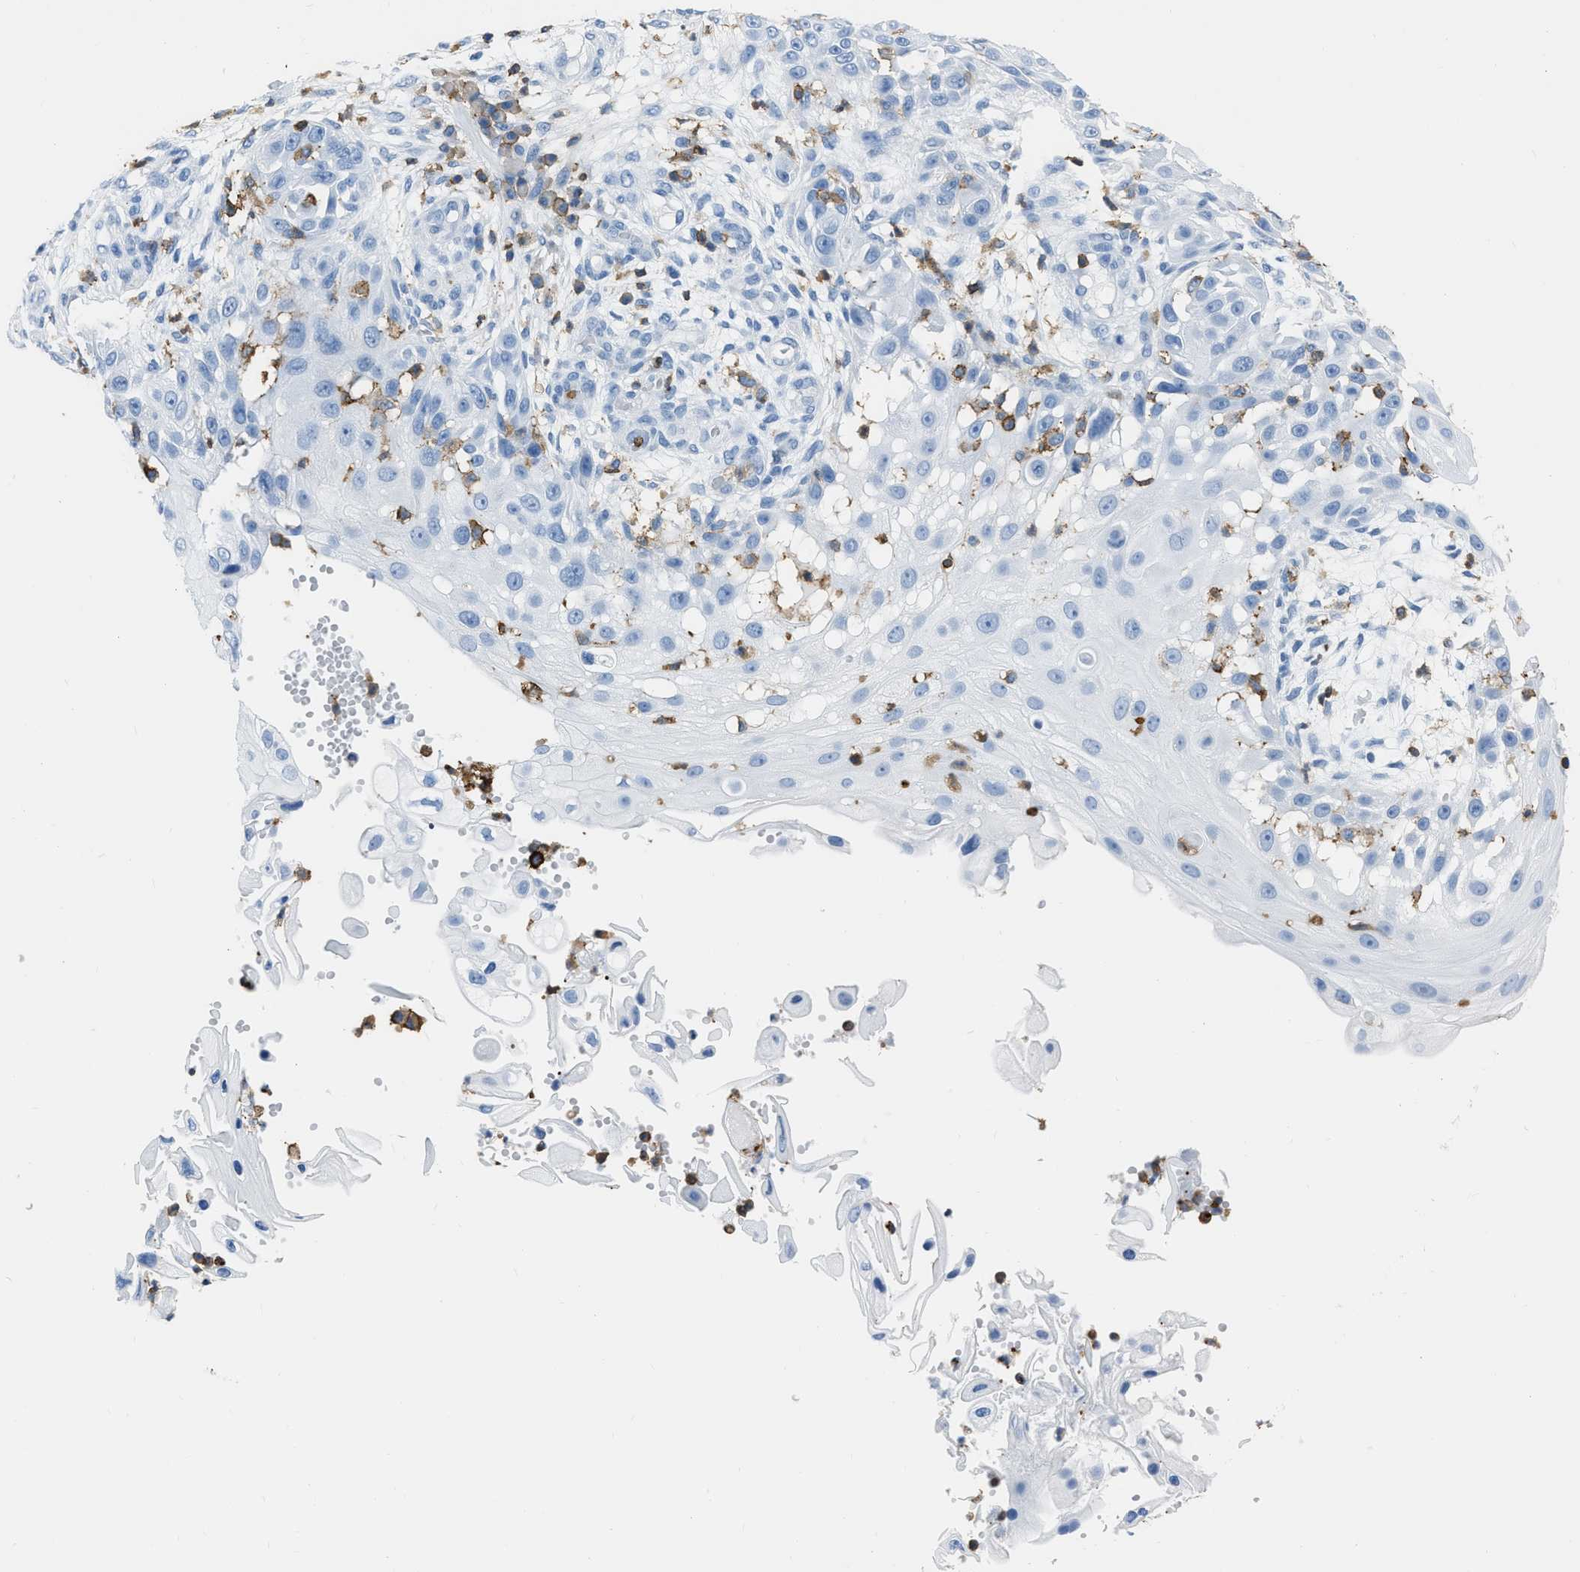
{"staining": {"intensity": "negative", "quantity": "none", "location": "none"}, "tissue": "skin cancer", "cell_type": "Tumor cells", "image_type": "cancer", "snomed": [{"axis": "morphology", "description": "Squamous cell carcinoma, NOS"}, {"axis": "topography", "description": "Skin"}], "caption": "High magnification brightfield microscopy of squamous cell carcinoma (skin) stained with DAB (brown) and counterstained with hematoxylin (blue): tumor cells show no significant expression. Nuclei are stained in blue.", "gene": "LSP1", "patient": {"sex": "female", "age": 44}}